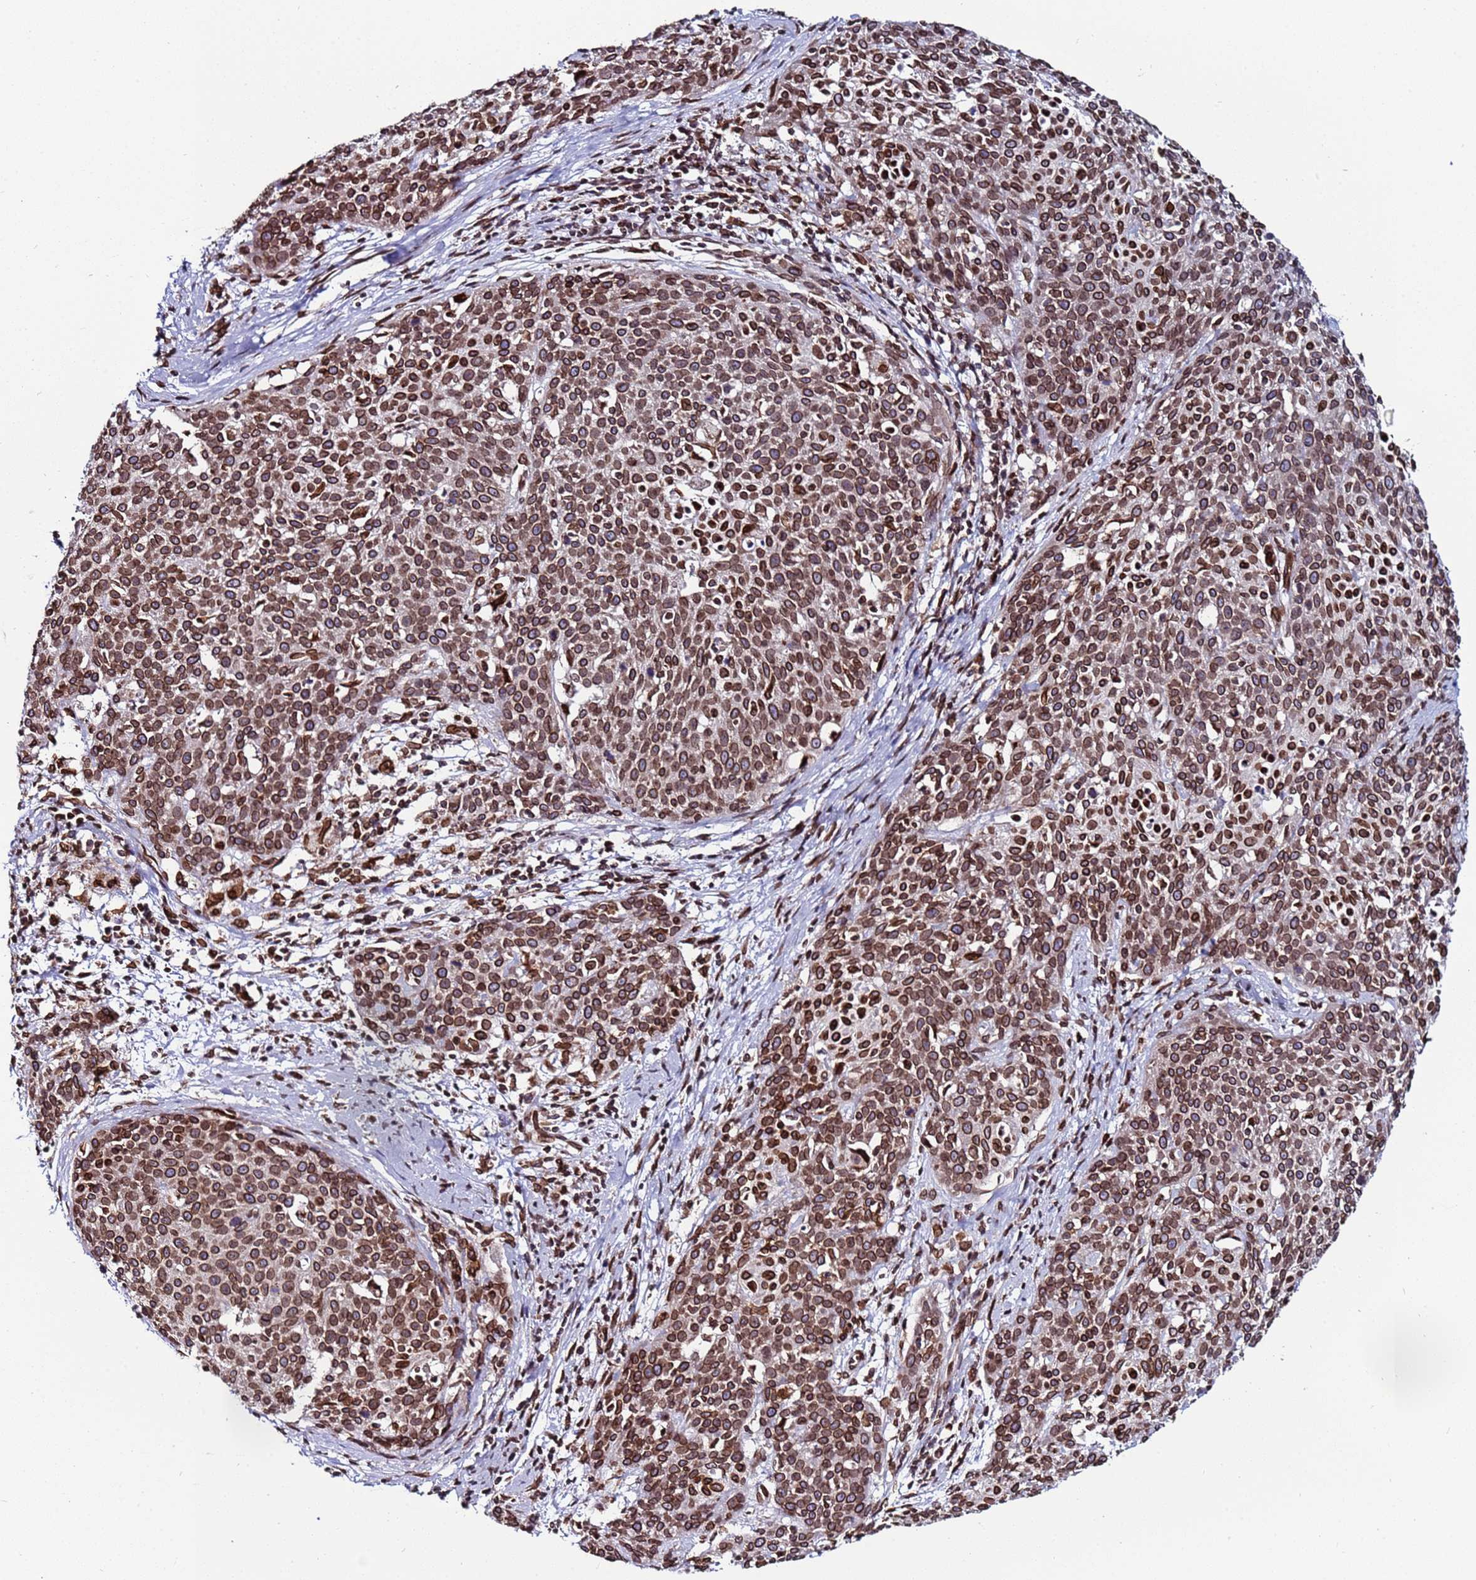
{"staining": {"intensity": "moderate", "quantity": ">75%", "location": "cytoplasmic/membranous,nuclear"}, "tissue": "cervical cancer", "cell_type": "Tumor cells", "image_type": "cancer", "snomed": [{"axis": "morphology", "description": "Squamous cell carcinoma, NOS"}, {"axis": "topography", "description": "Cervix"}], "caption": "An IHC histopathology image of neoplastic tissue is shown. Protein staining in brown highlights moderate cytoplasmic/membranous and nuclear positivity in cervical squamous cell carcinoma within tumor cells.", "gene": "TOR1AIP1", "patient": {"sex": "female", "age": 38}}